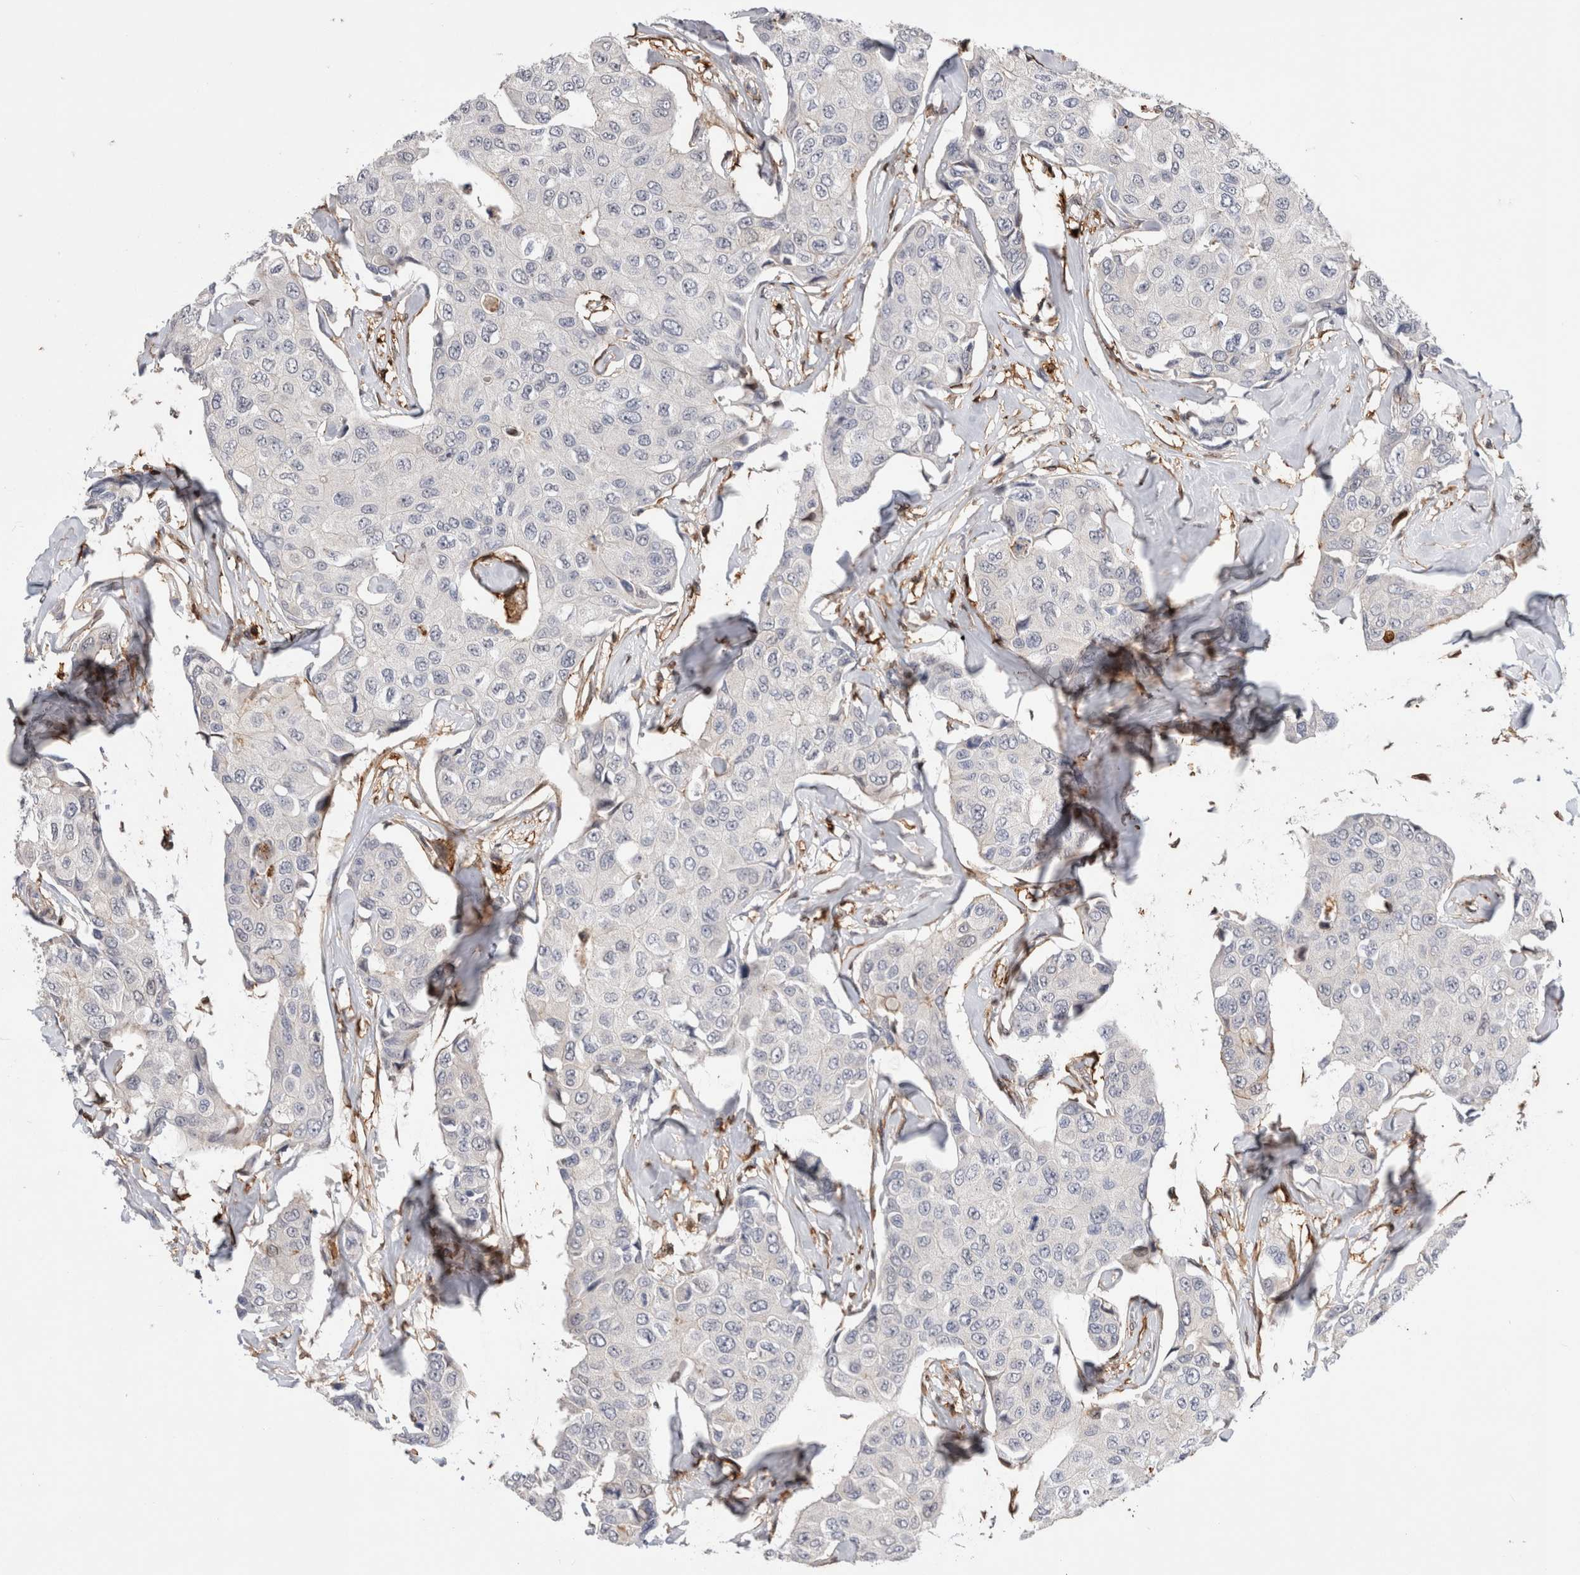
{"staining": {"intensity": "negative", "quantity": "none", "location": "none"}, "tissue": "breast cancer", "cell_type": "Tumor cells", "image_type": "cancer", "snomed": [{"axis": "morphology", "description": "Duct carcinoma"}, {"axis": "topography", "description": "Breast"}], "caption": "Breast intraductal carcinoma stained for a protein using immunohistochemistry demonstrates no staining tumor cells.", "gene": "CCDC88B", "patient": {"sex": "female", "age": 80}}